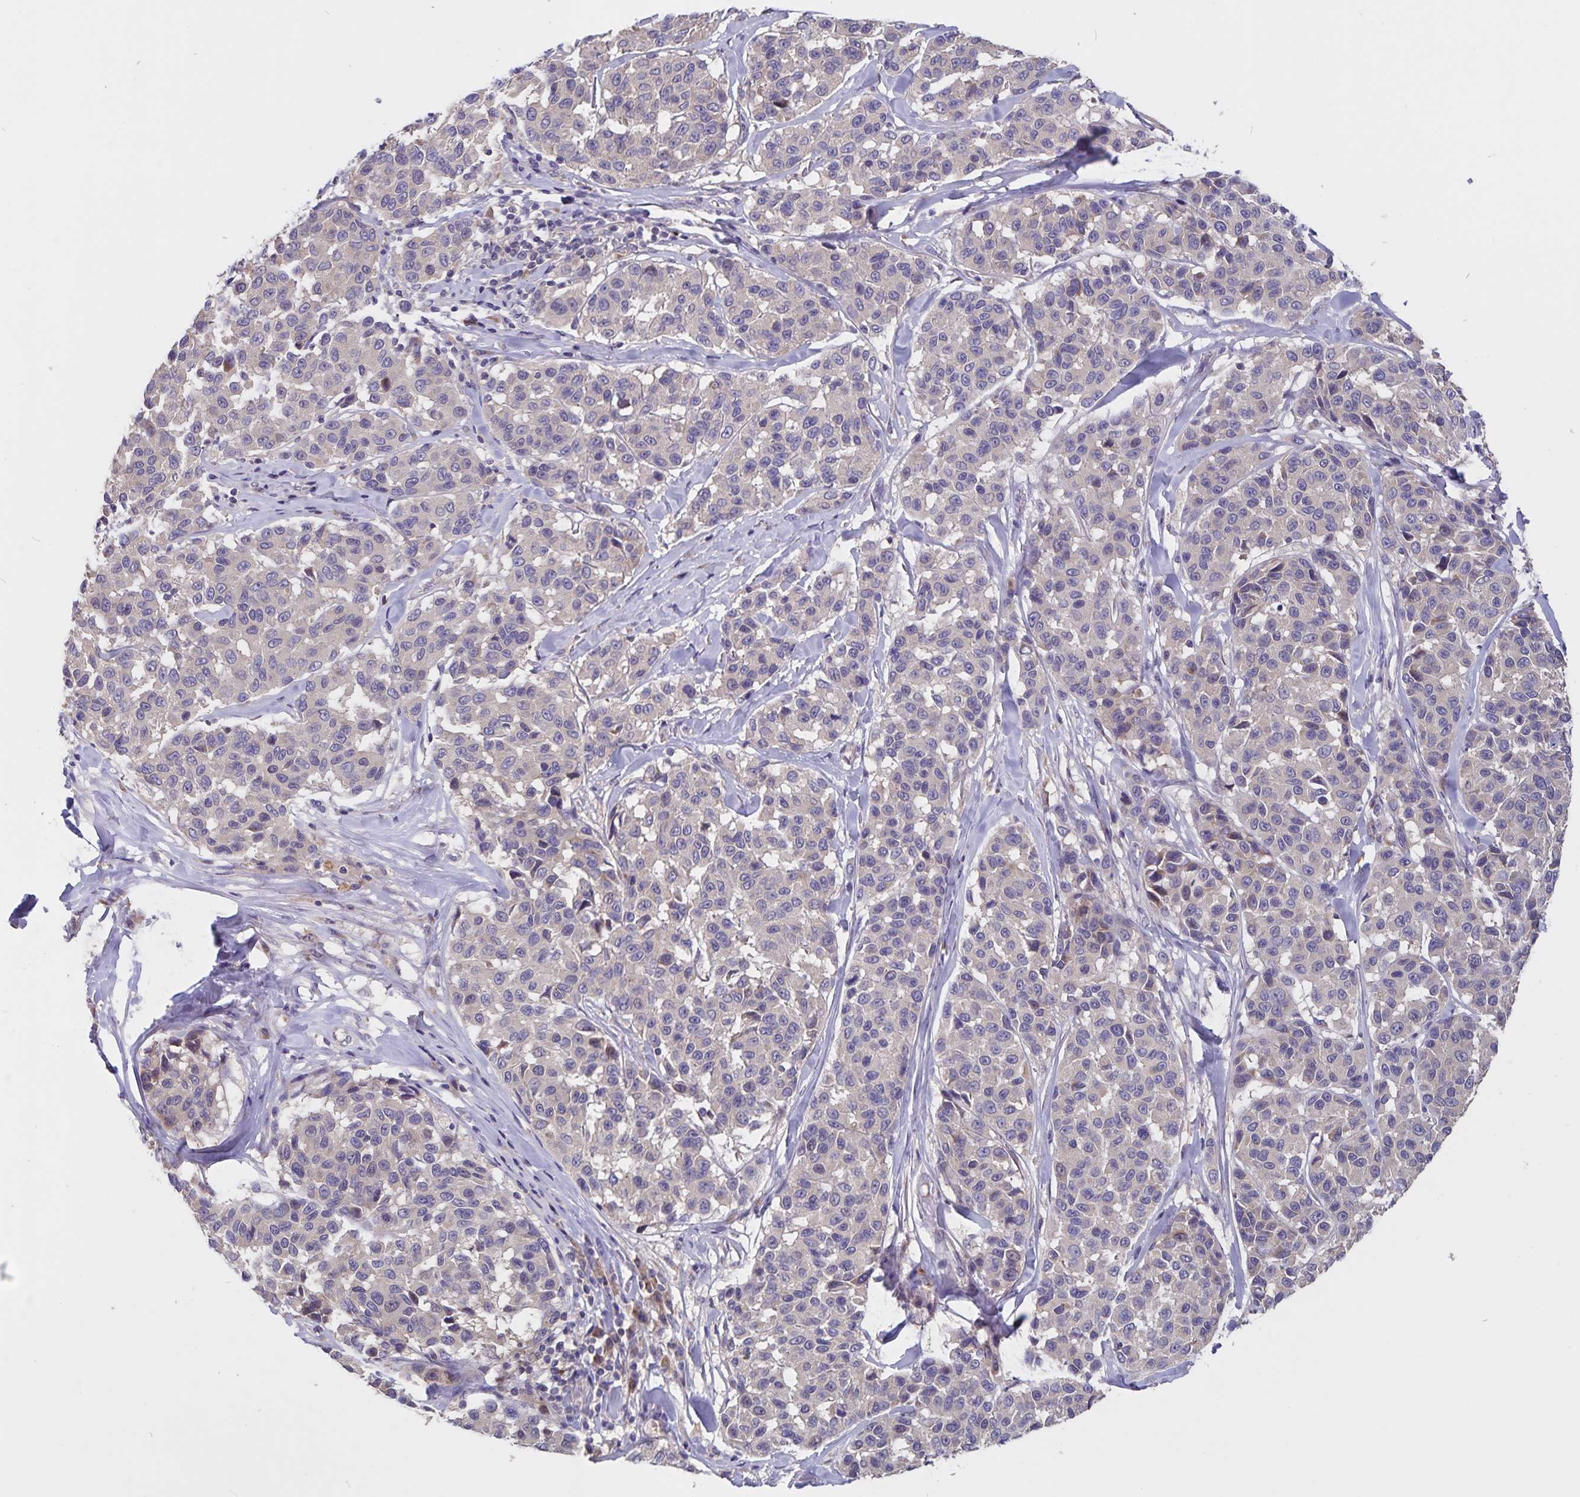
{"staining": {"intensity": "negative", "quantity": "none", "location": "none"}, "tissue": "melanoma", "cell_type": "Tumor cells", "image_type": "cancer", "snomed": [{"axis": "morphology", "description": "Malignant melanoma, NOS"}, {"axis": "topography", "description": "Skin"}], "caption": "An IHC micrograph of malignant melanoma is shown. There is no staining in tumor cells of malignant melanoma. The staining is performed using DAB brown chromogen with nuclei counter-stained in using hematoxylin.", "gene": "FBXL16", "patient": {"sex": "female", "age": 66}}